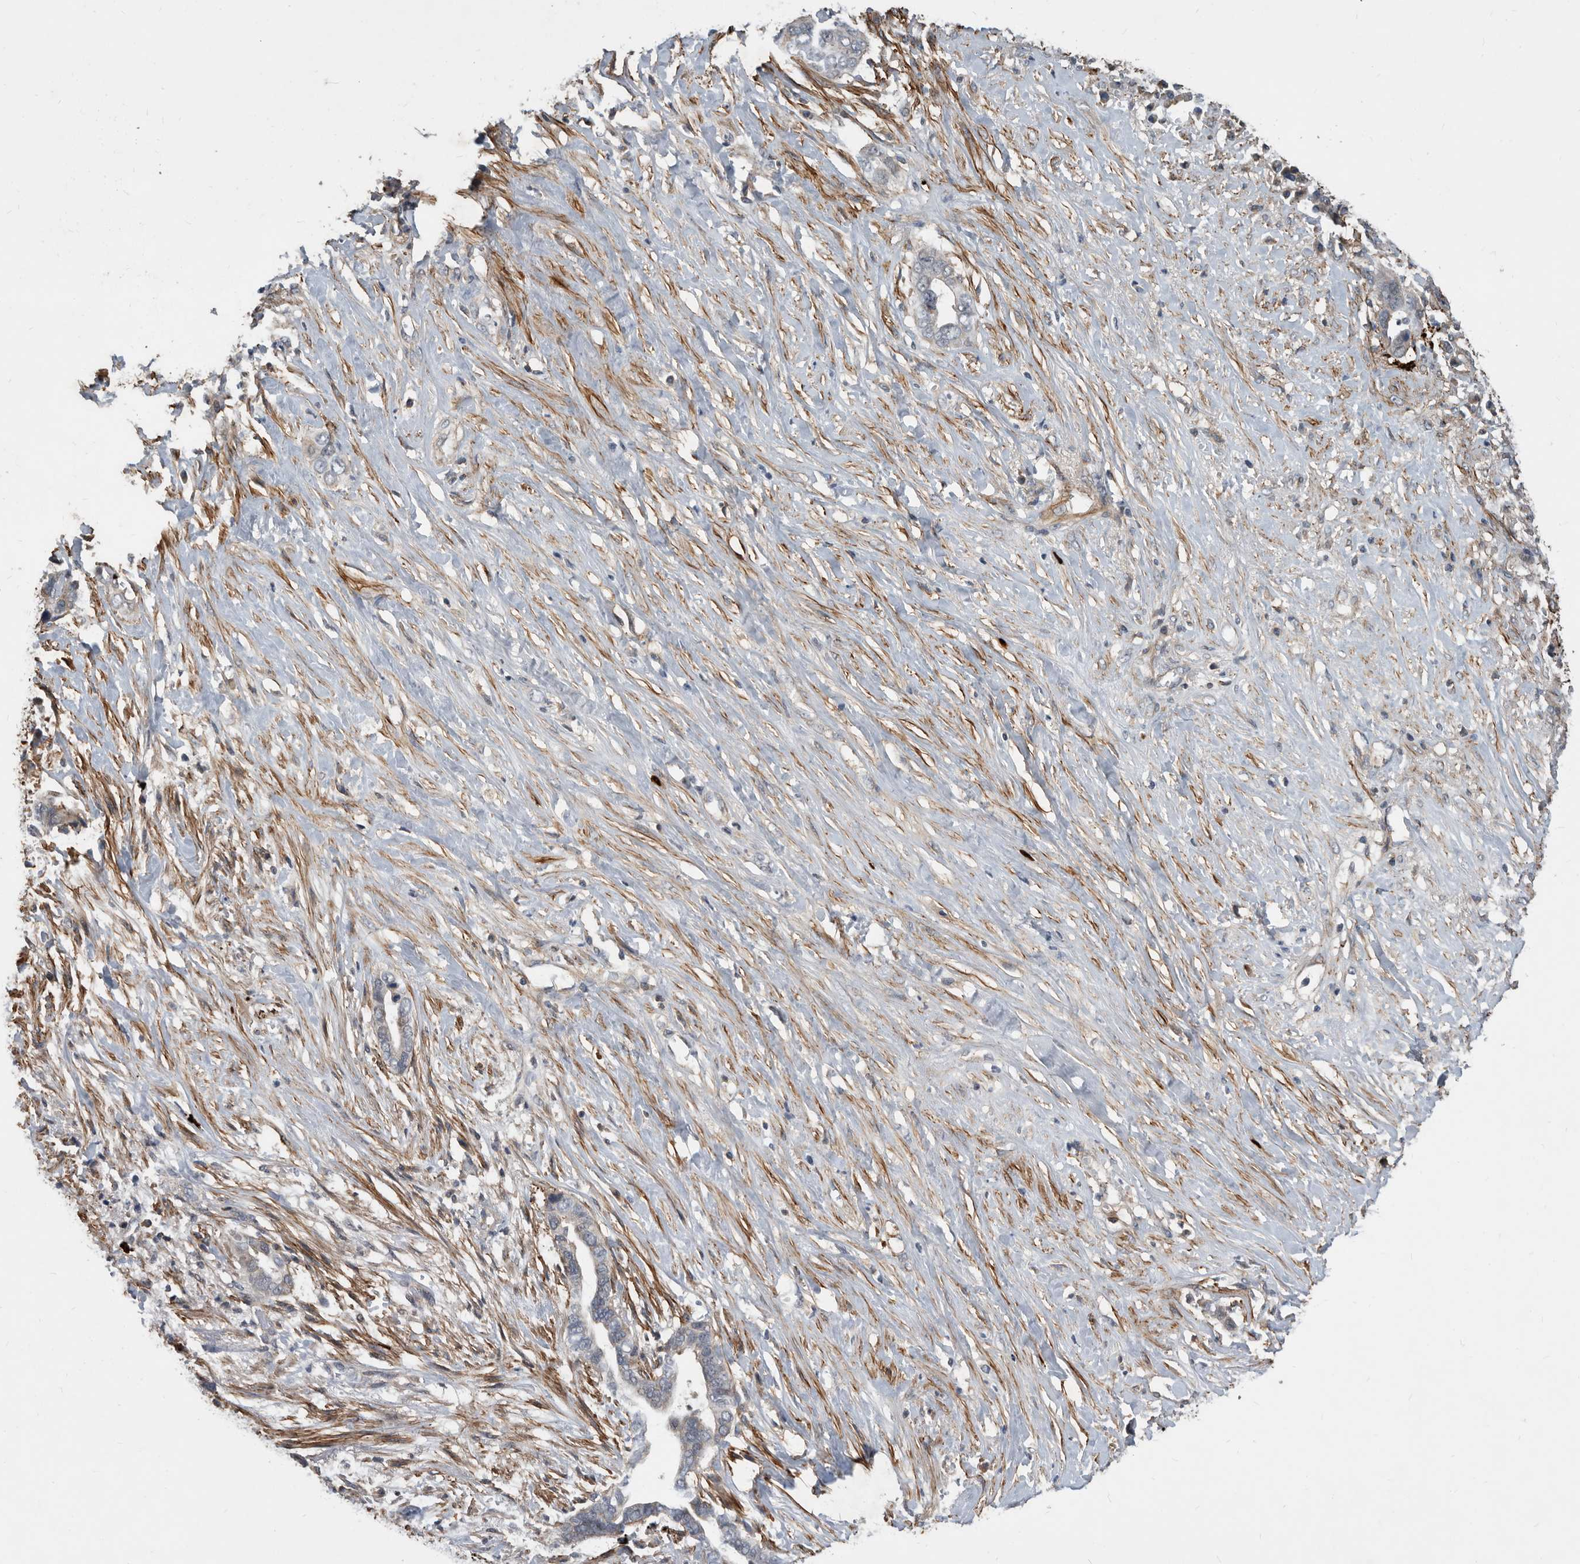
{"staining": {"intensity": "negative", "quantity": "none", "location": "none"}, "tissue": "liver cancer", "cell_type": "Tumor cells", "image_type": "cancer", "snomed": [{"axis": "morphology", "description": "Cholangiocarcinoma"}, {"axis": "topography", "description": "Liver"}], "caption": "Immunohistochemistry (IHC) histopathology image of human liver cholangiocarcinoma stained for a protein (brown), which reveals no expression in tumor cells.", "gene": "PI15", "patient": {"sex": "female", "age": 79}}